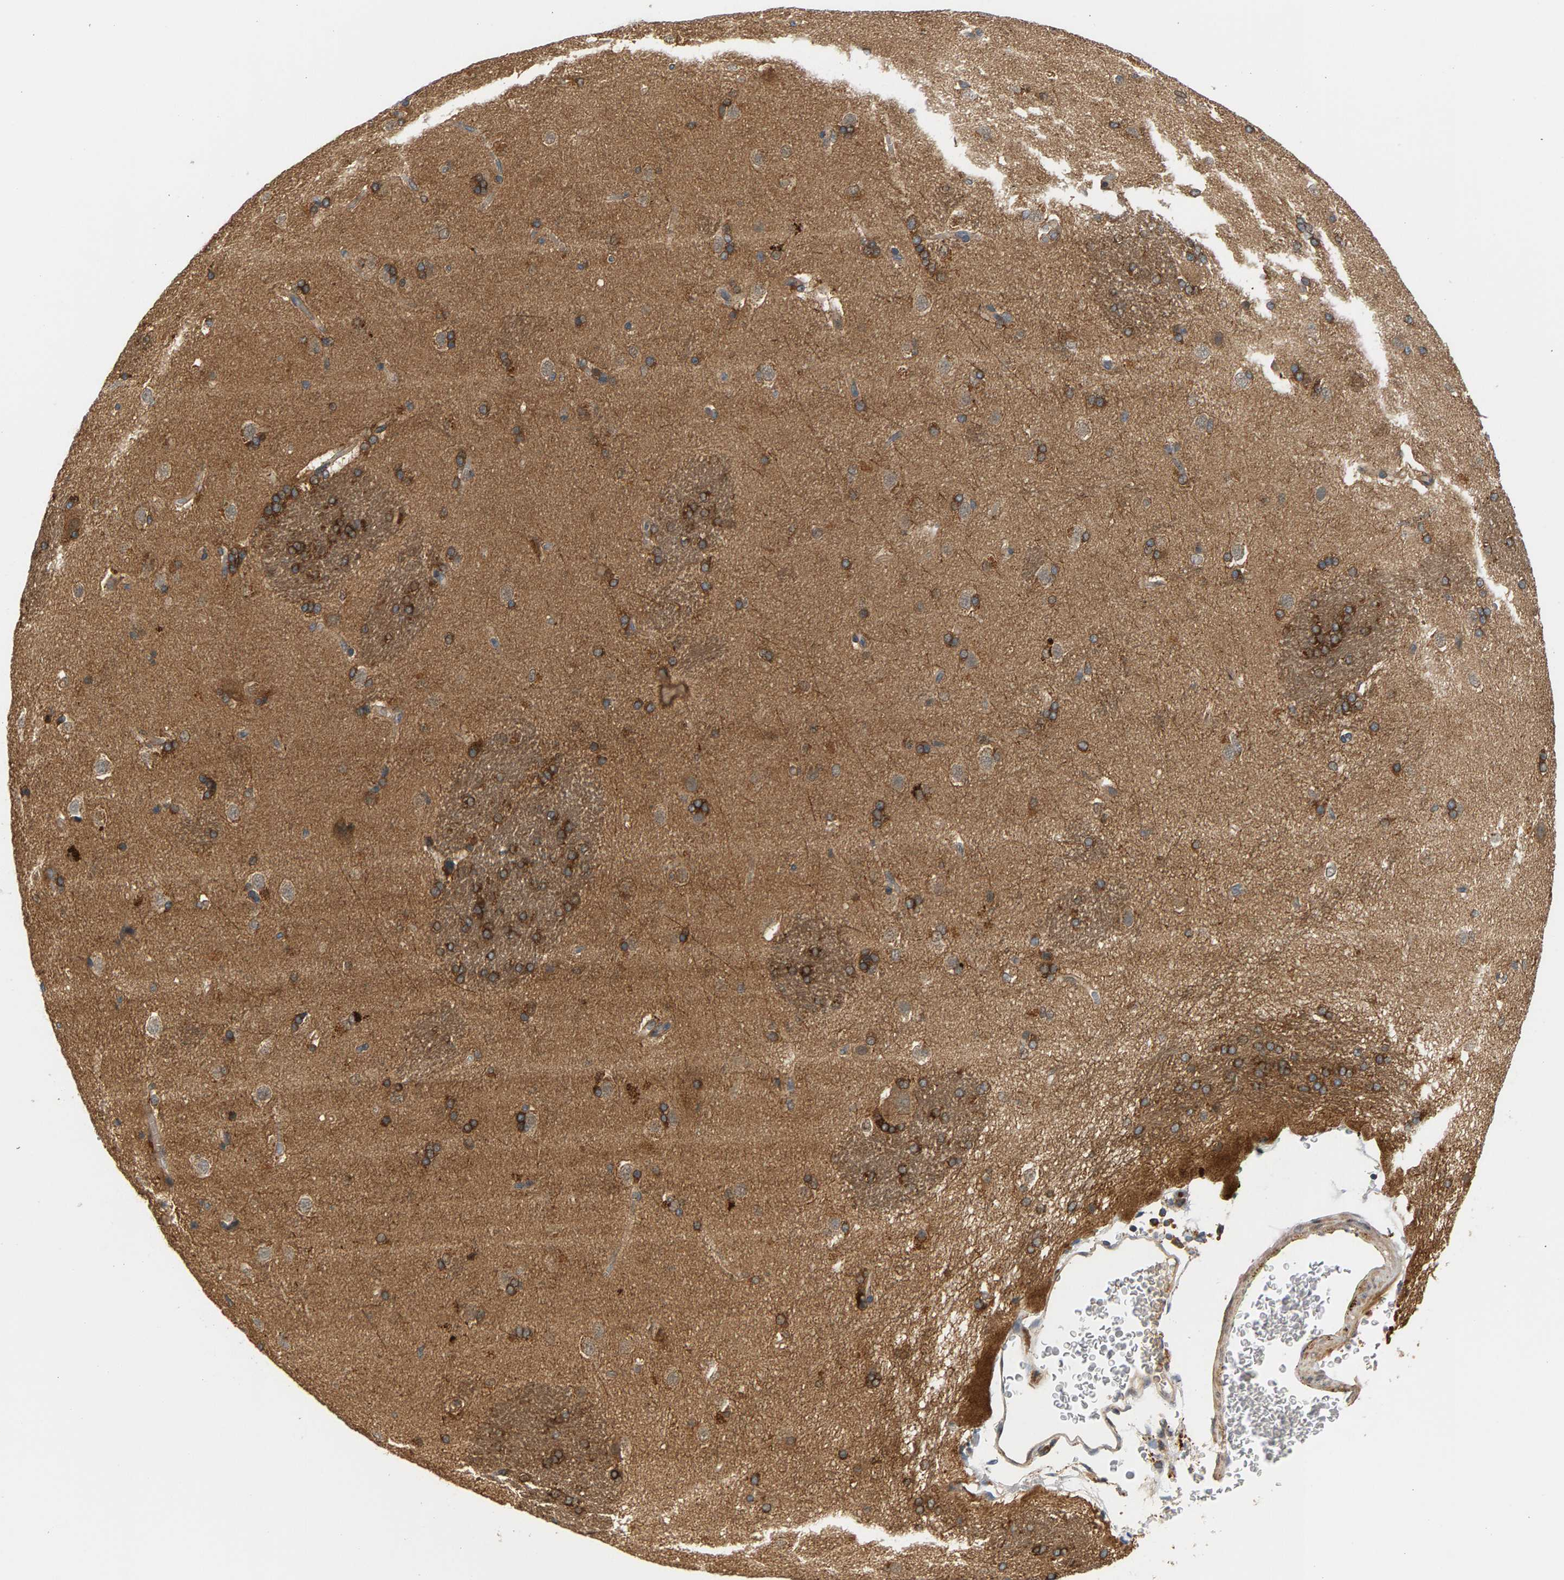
{"staining": {"intensity": "strong", "quantity": ">75%", "location": "cytoplasmic/membranous"}, "tissue": "caudate", "cell_type": "Glial cells", "image_type": "normal", "snomed": [{"axis": "morphology", "description": "Normal tissue, NOS"}, {"axis": "topography", "description": "Lateral ventricle wall"}], "caption": "Immunohistochemical staining of benign human caudate displays strong cytoplasmic/membranous protein positivity in approximately >75% of glial cells. (IHC, brightfield microscopy, high magnification).", "gene": "MAP2K5", "patient": {"sex": "female", "age": 19}}